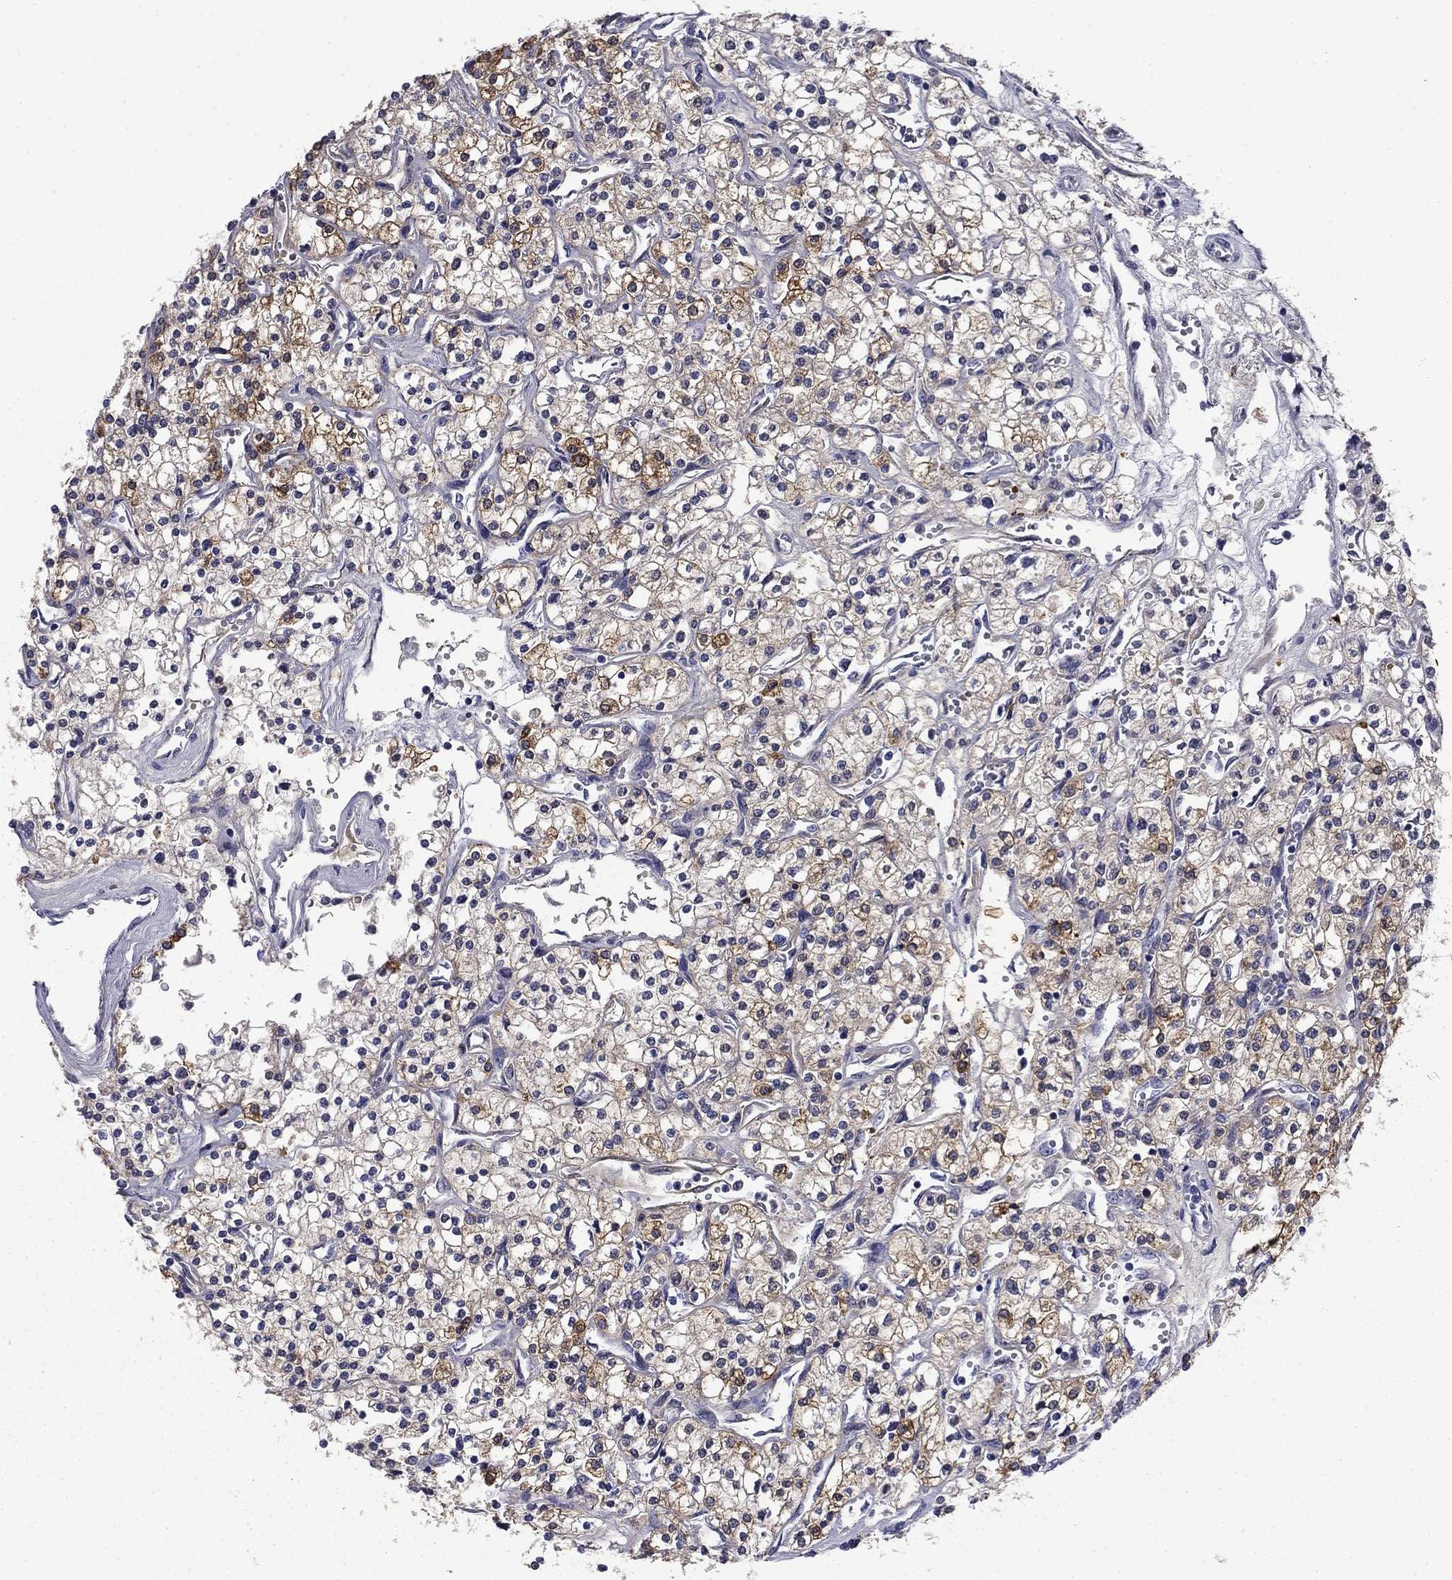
{"staining": {"intensity": "strong", "quantity": "<25%", "location": "cytoplasmic/membranous"}, "tissue": "renal cancer", "cell_type": "Tumor cells", "image_type": "cancer", "snomed": [{"axis": "morphology", "description": "Adenocarcinoma, NOS"}, {"axis": "topography", "description": "Kidney"}], "caption": "High-magnification brightfield microscopy of adenocarcinoma (renal) stained with DAB (brown) and counterstained with hematoxylin (blue). tumor cells exhibit strong cytoplasmic/membranous positivity is identified in approximately<25% of cells.", "gene": "BCL2L14", "patient": {"sex": "male", "age": 80}}